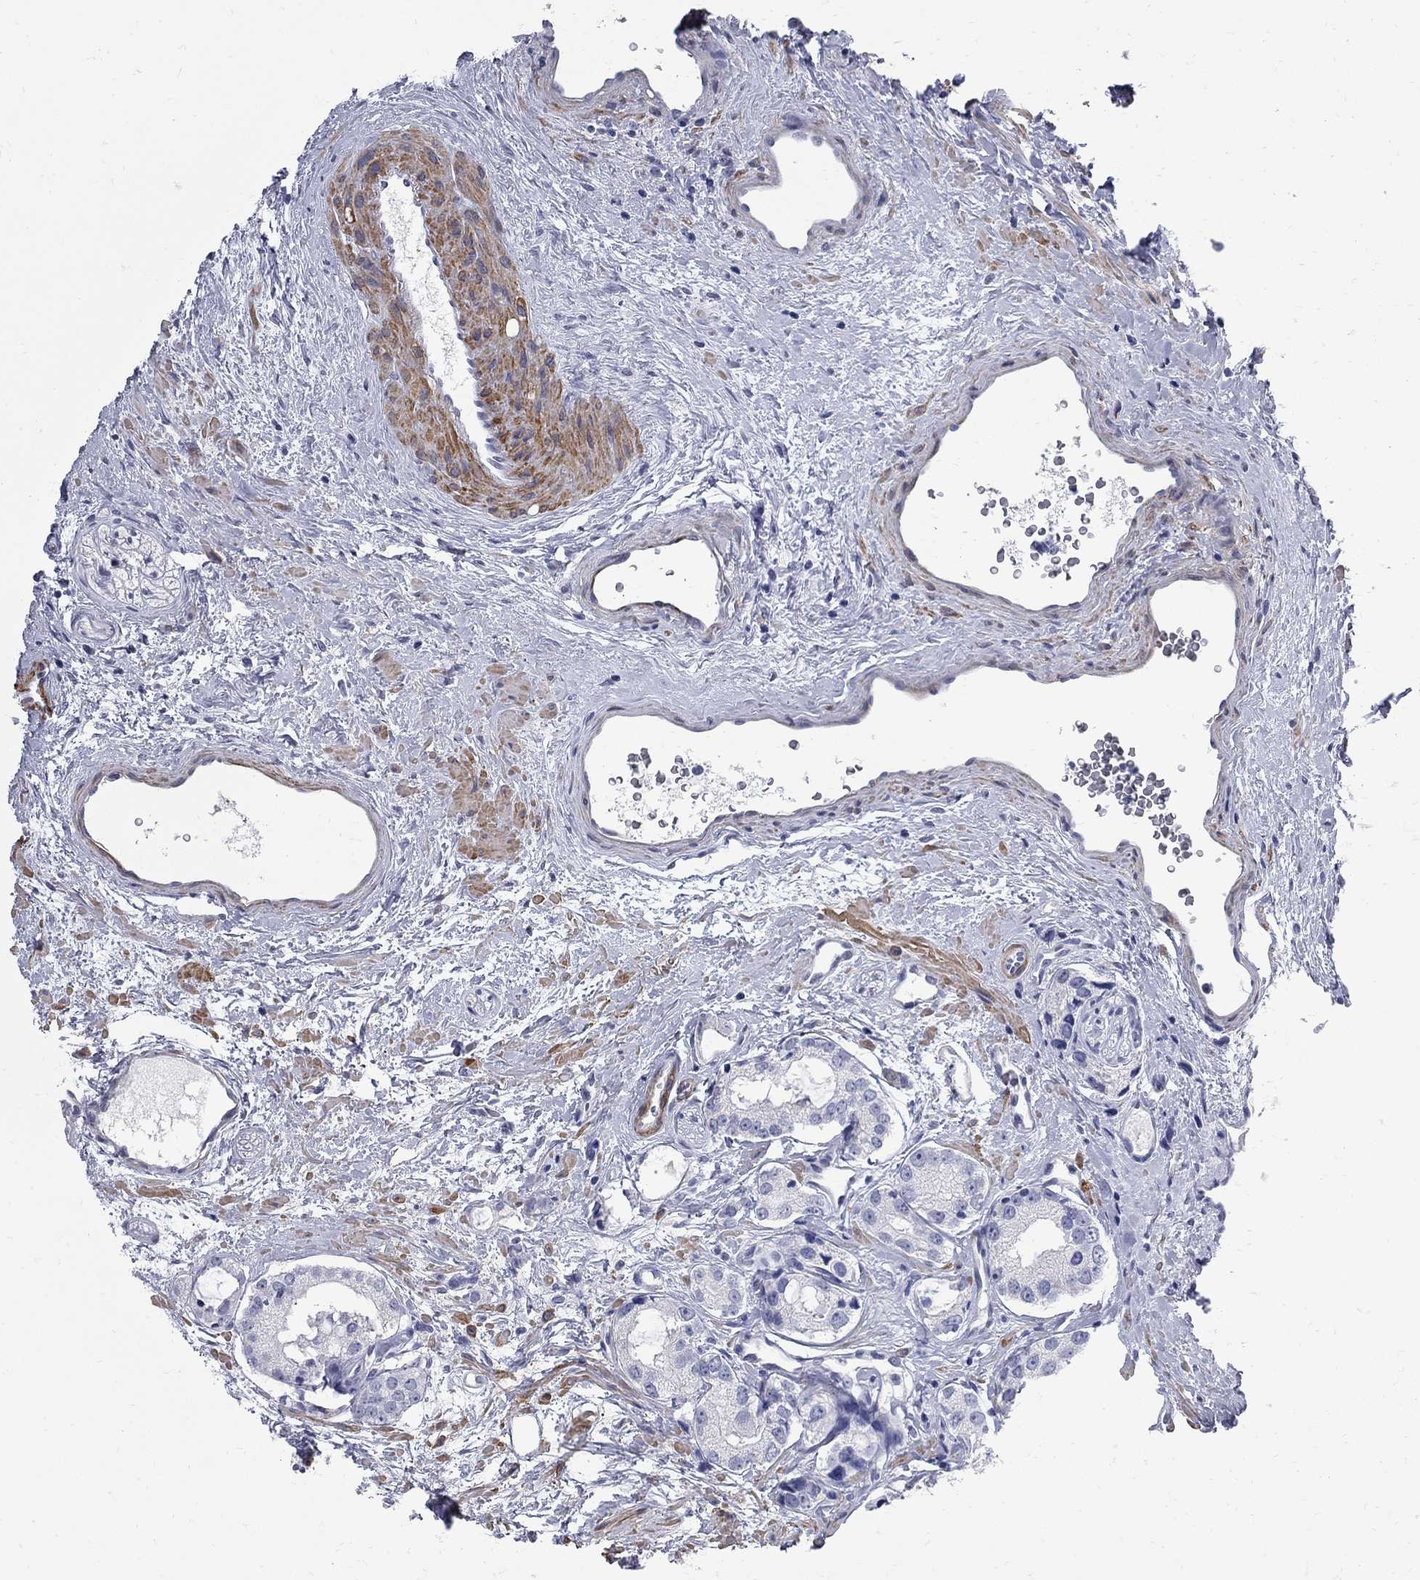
{"staining": {"intensity": "negative", "quantity": "none", "location": "none"}, "tissue": "prostate cancer", "cell_type": "Tumor cells", "image_type": "cancer", "snomed": [{"axis": "morphology", "description": "Adenocarcinoma, NOS"}, {"axis": "topography", "description": "Prostate"}], "caption": "Tumor cells are negative for brown protein staining in prostate adenocarcinoma.", "gene": "BPIFB1", "patient": {"sex": "male", "age": 66}}